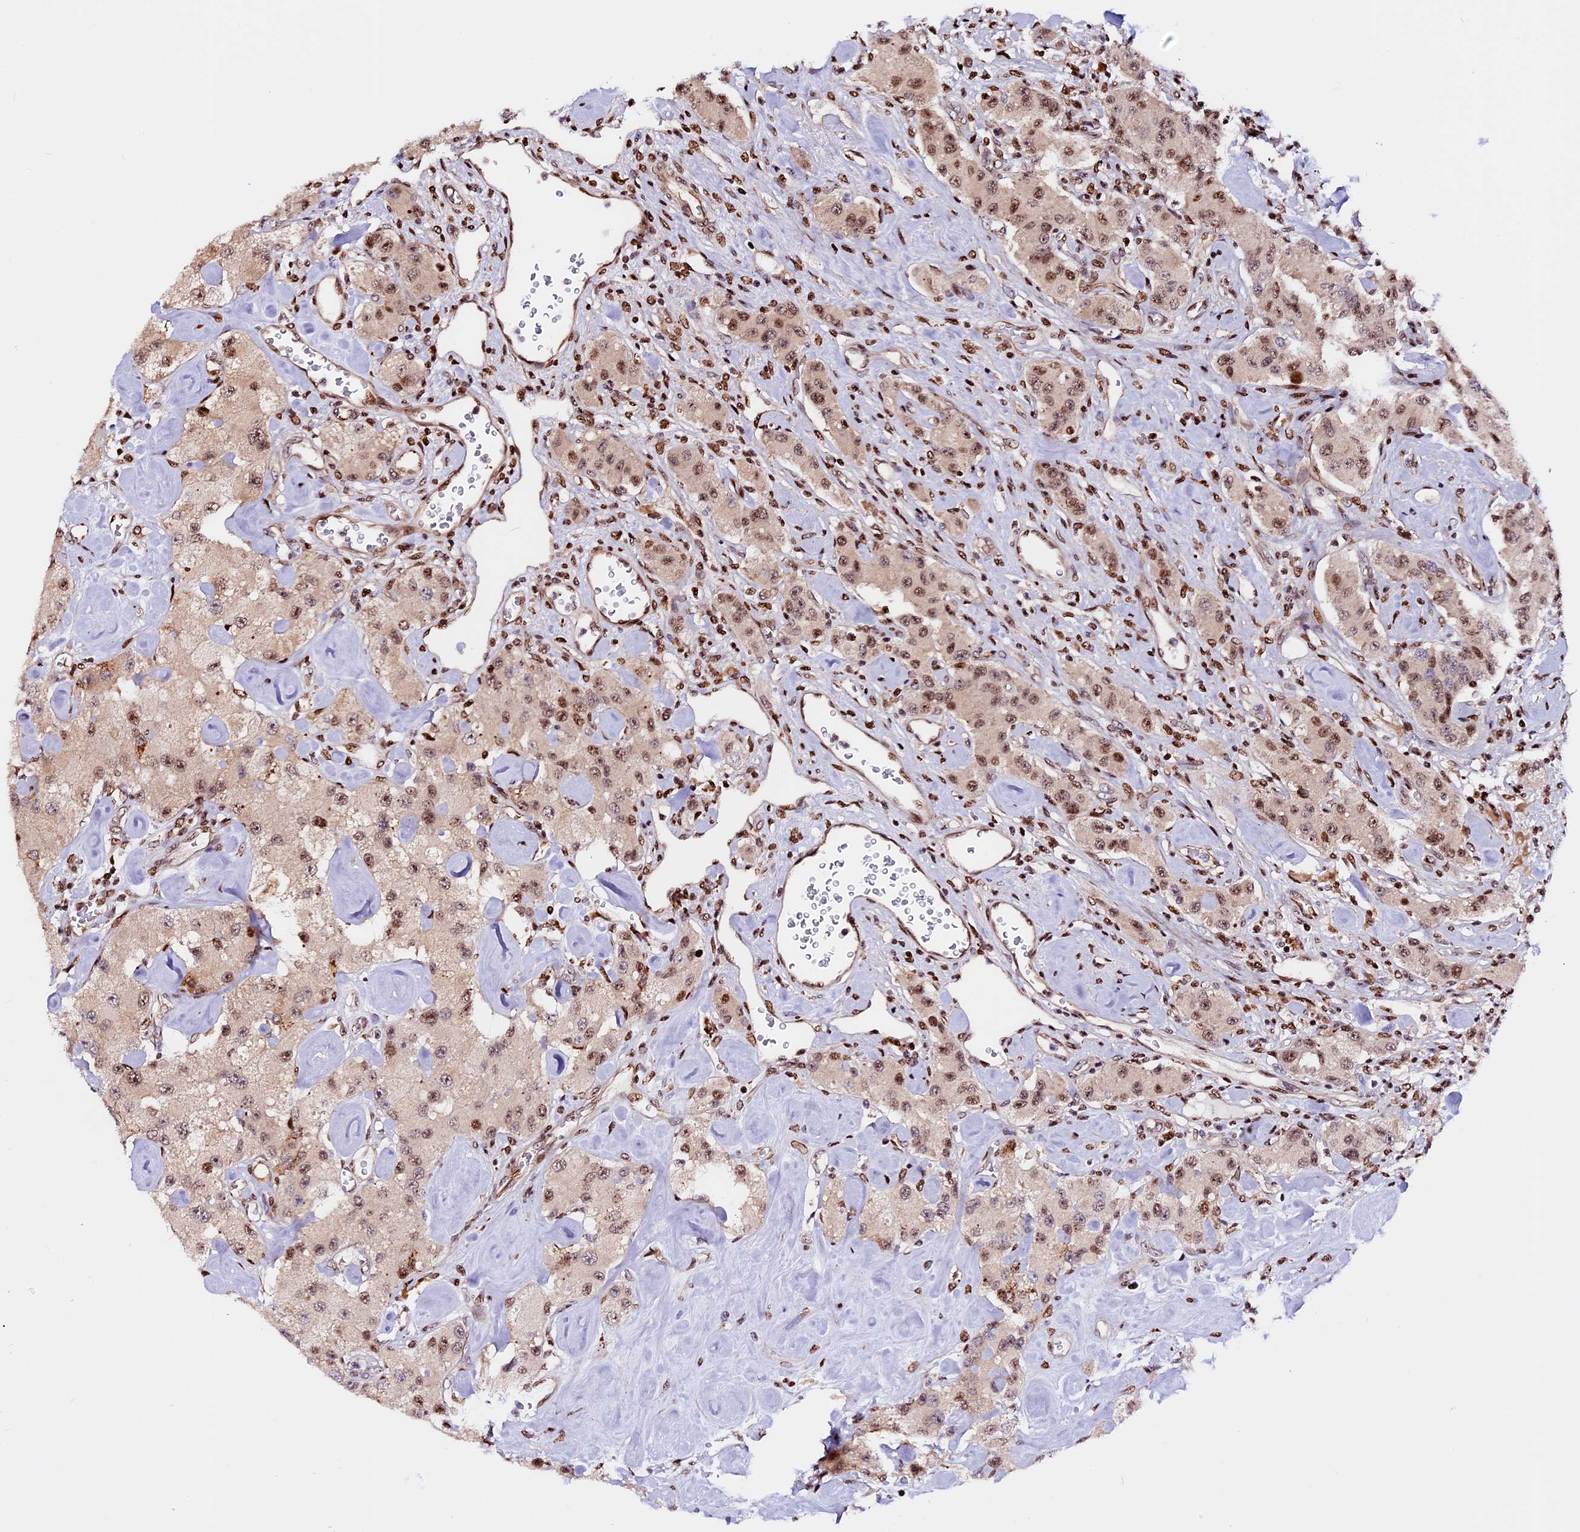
{"staining": {"intensity": "moderate", "quantity": "25%-75%", "location": "cytoplasmic/membranous,nuclear"}, "tissue": "carcinoid", "cell_type": "Tumor cells", "image_type": "cancer", "snomed": [{"axis": "morphology", "description": "Carcinoid, malignant, NOS"}, {"axis": "topography", "description": "Pancreas"}], "caption": "Carcinoid stained with DAB (3,3'-diaminobenzidine) immunohistochemistry shows medium levels of moderate cytoplasmic/membranous and nuclear expression in approximately 25%-75% of tumor cells.", "gene": "RINL", "patient": {"sex": "male", "age": 41}}